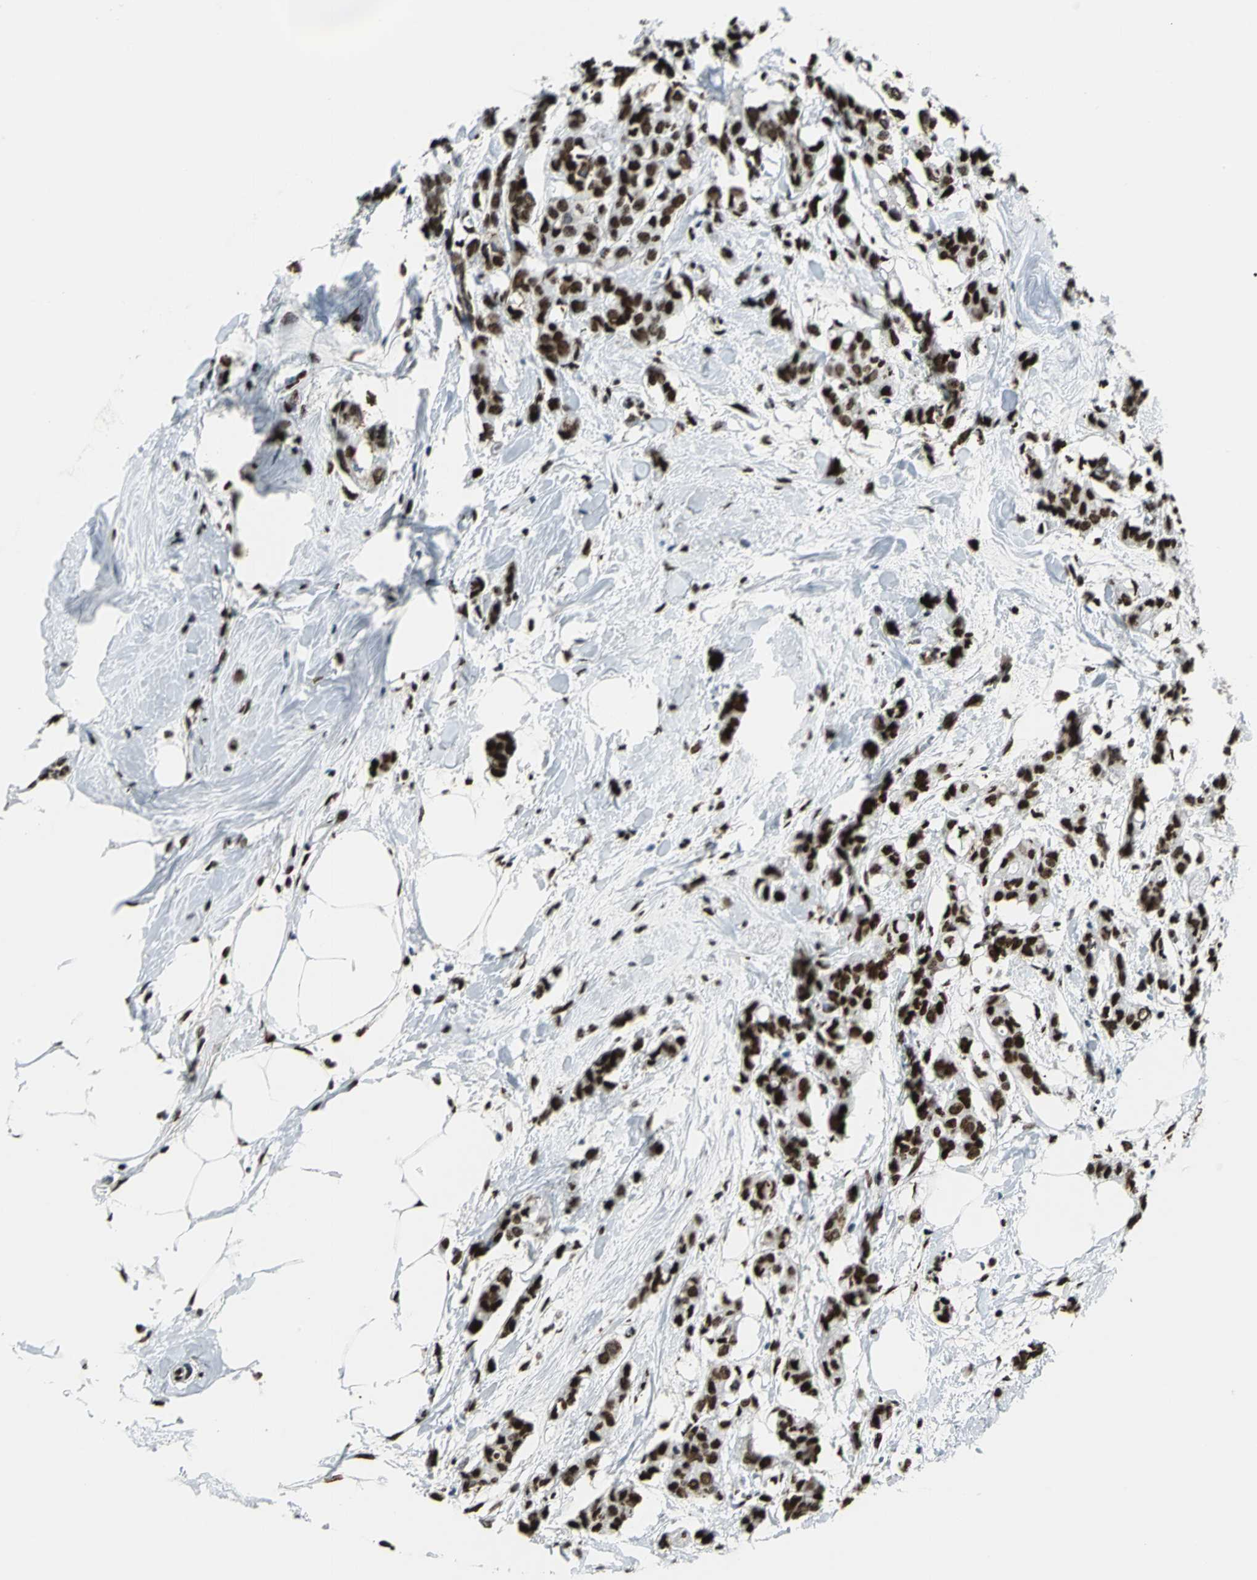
{"staining": {"intensity": "strong", "quantity": ">75%", "location": "nuclear"}, "tissue": "breast cancer", "cell_type": "Tumor cells", "image_type": "cancer", "snomed": [{"axis": "morphology", "description": "Duct carcinoma"}, {"axis": "topography", "description": "Breast"}], "caption": "The photomicrograph shows immunohistochemical staining of breast invasive ductal carcinoma. There is strong nuclear positivity is seen in approximately >75% of tumor cells.", "gene": "APEX1", "patient": {"sex": "female", "age": 84}}